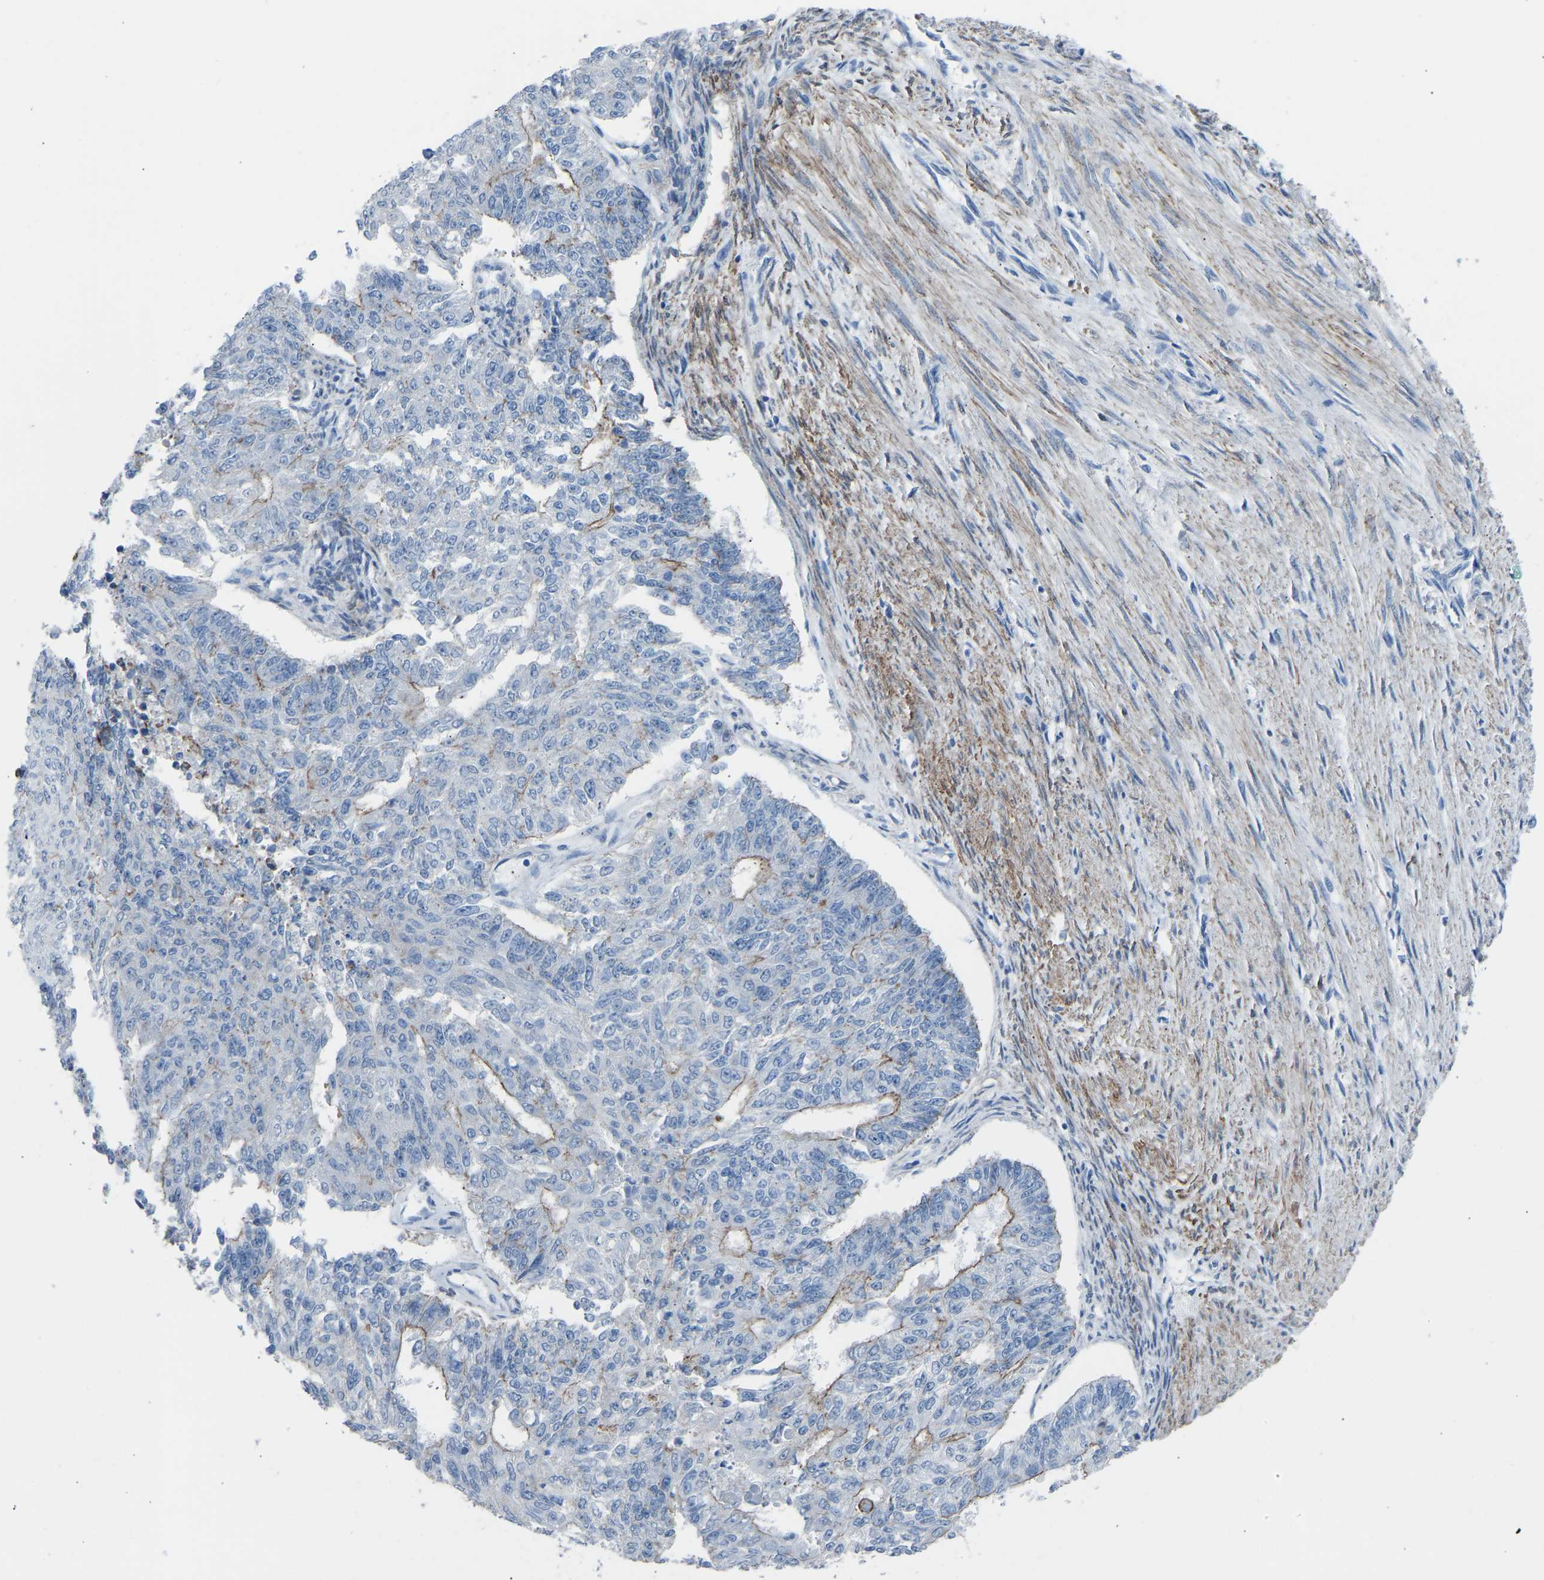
{"staining": {"intensity": "moderate", "quantity": "<25%", "location": "cytoplasmic/membranous"}, "tissue": "endometrial cancer", "cell_type": "Tumor cells", "image_type": "cancer", "snomed": [{"axis": "morphology", "description": "Adenocarcinoma, NOS"}, {"axis": "topography", "description": "Endometrium"}], "caption": "Immunohistochemical staining of endometrial adenocarcinoma displays low levels of moderate cytoplasmic/membranous protein staining in approximately <25% of tumor cells. The staining is performed using DAB brown chromogen to label protein expression. The nuclei are counter-stained blue using hematoxylin.", "gene": "MYH10", "patient": {"sex": "female", "age": 32}}